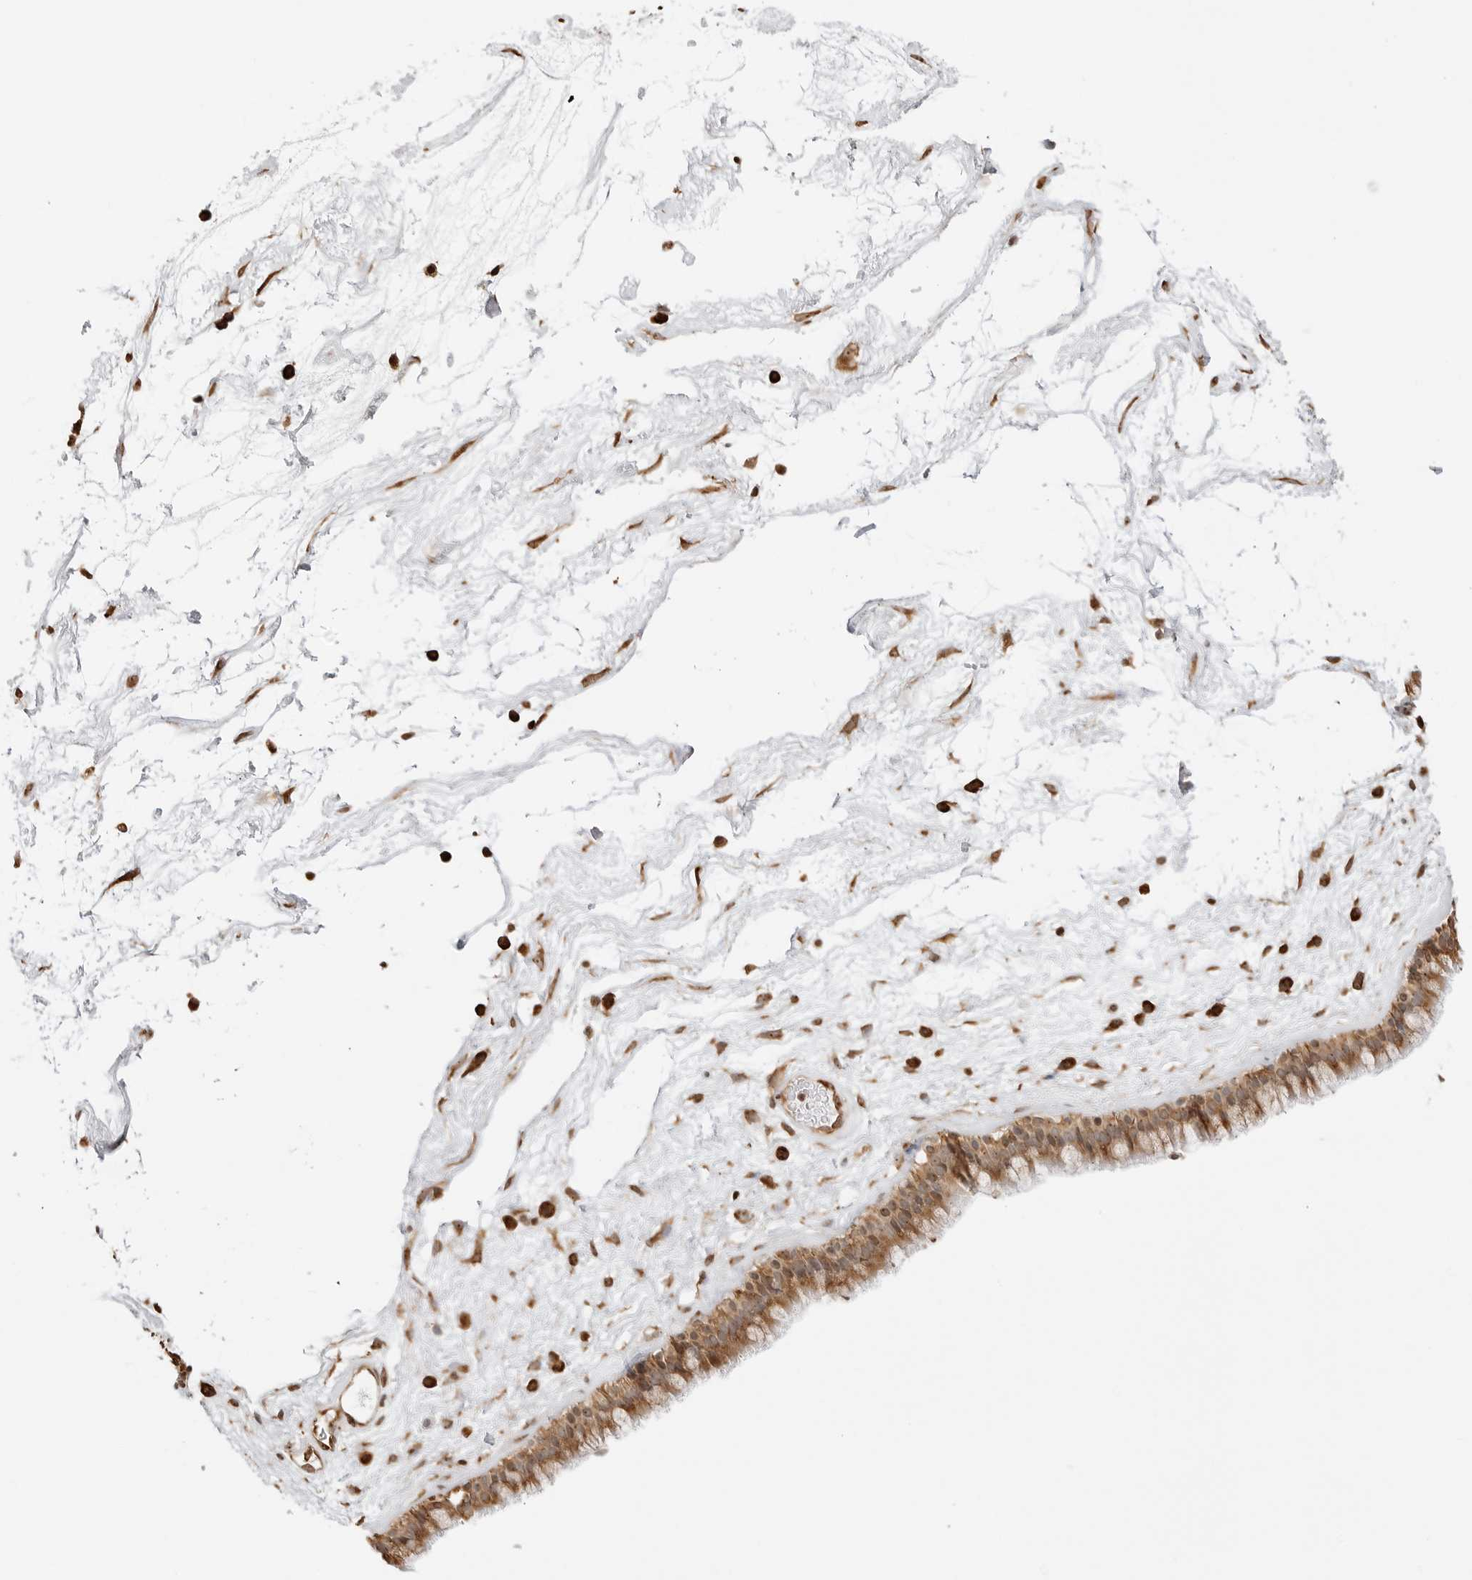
{"staining": {"intensity": "moderate", "quantity": ">75%", "location": "cytoplasmic/membranous,nuclear"}, "tissue": "nasopharynx", "cell_type": "Respiratory epithelial cells", "image_type": "normal", "snomed": [{"axis": "morphology", "description": "Normal tissue, NOS"}, {"axis": "morphology", "description": "Inflammation, NOS"}, {"axis": "topography", "description": "Nasopharynx"}], "caption": "DAB (3,3'-diaminobenzidine) immunohistochemical staining of normal human nasopharynx exhibits moderate cytoplasmic/membranous,nuclear protein expression in approximately >75% of respiratory epithelial cells. Using DAB (brown) and hematoxylin (blue) stains, captured at high magnification using brightfield microscopy.", "gene": "FKBP14", "patient": {"sex": "male", "age": 48}}